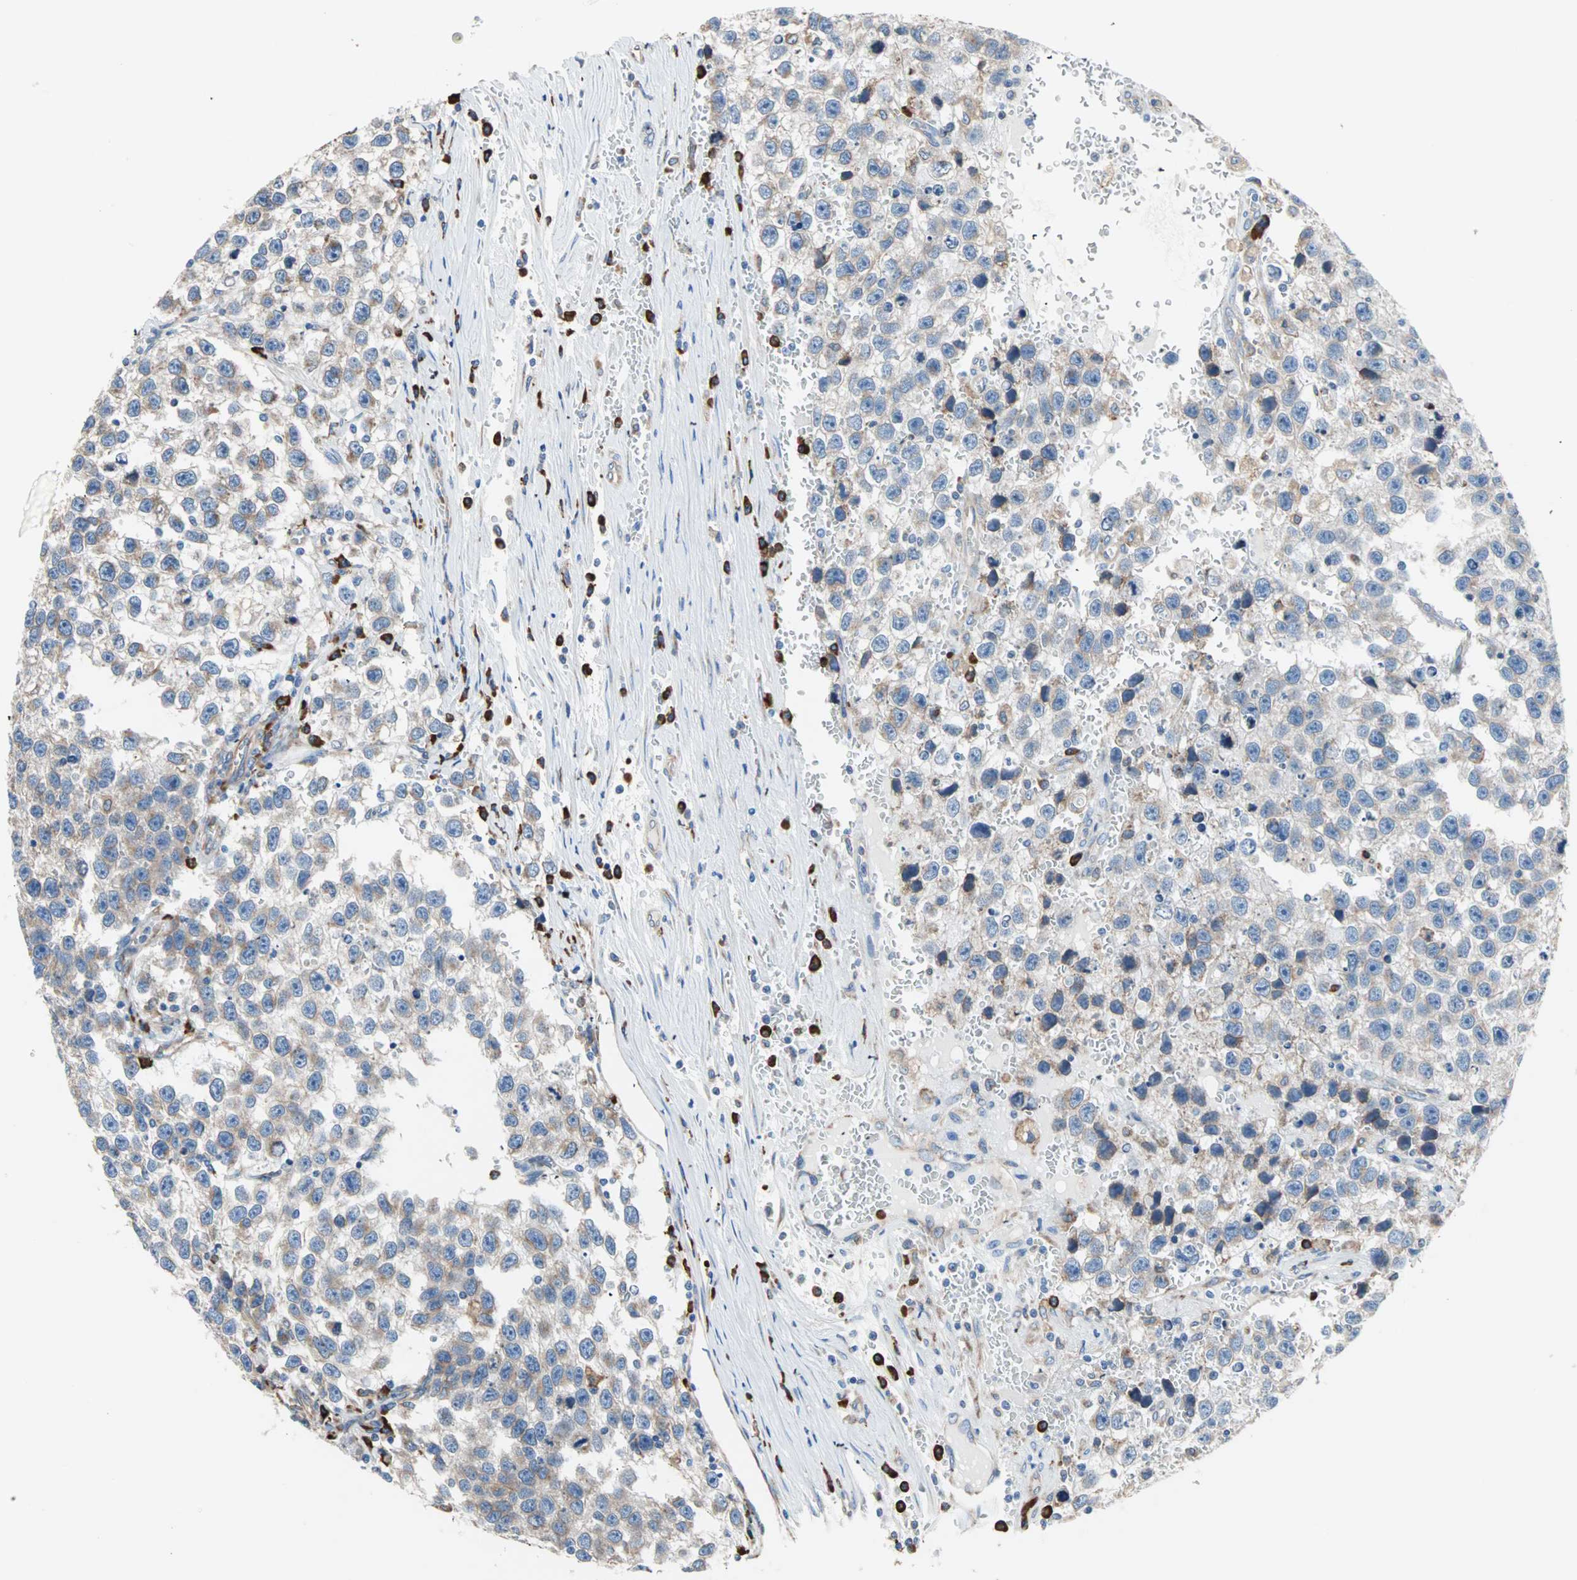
{"staining": {"intensity": "weak", "quantity": "25%-75%", "location": "cytoplasmic/membranous"}, "tissue": "testis cancer", "cell_type": "Tumor cells", "image_type": "cancer", "snomed": [{"axis": "morphology", "description": "Seminoma, NOS"}, {"axis": "topography", "description": "Testis"}], "caption": "Immunohistochemical staining of human seminoma (testis) reveals weak cytoplasmic/membranous protein staining in approximately 25%-75% of tumor cells.", "gene": "PLCXD1", "patient": {"sex": "male", "age": 33}}